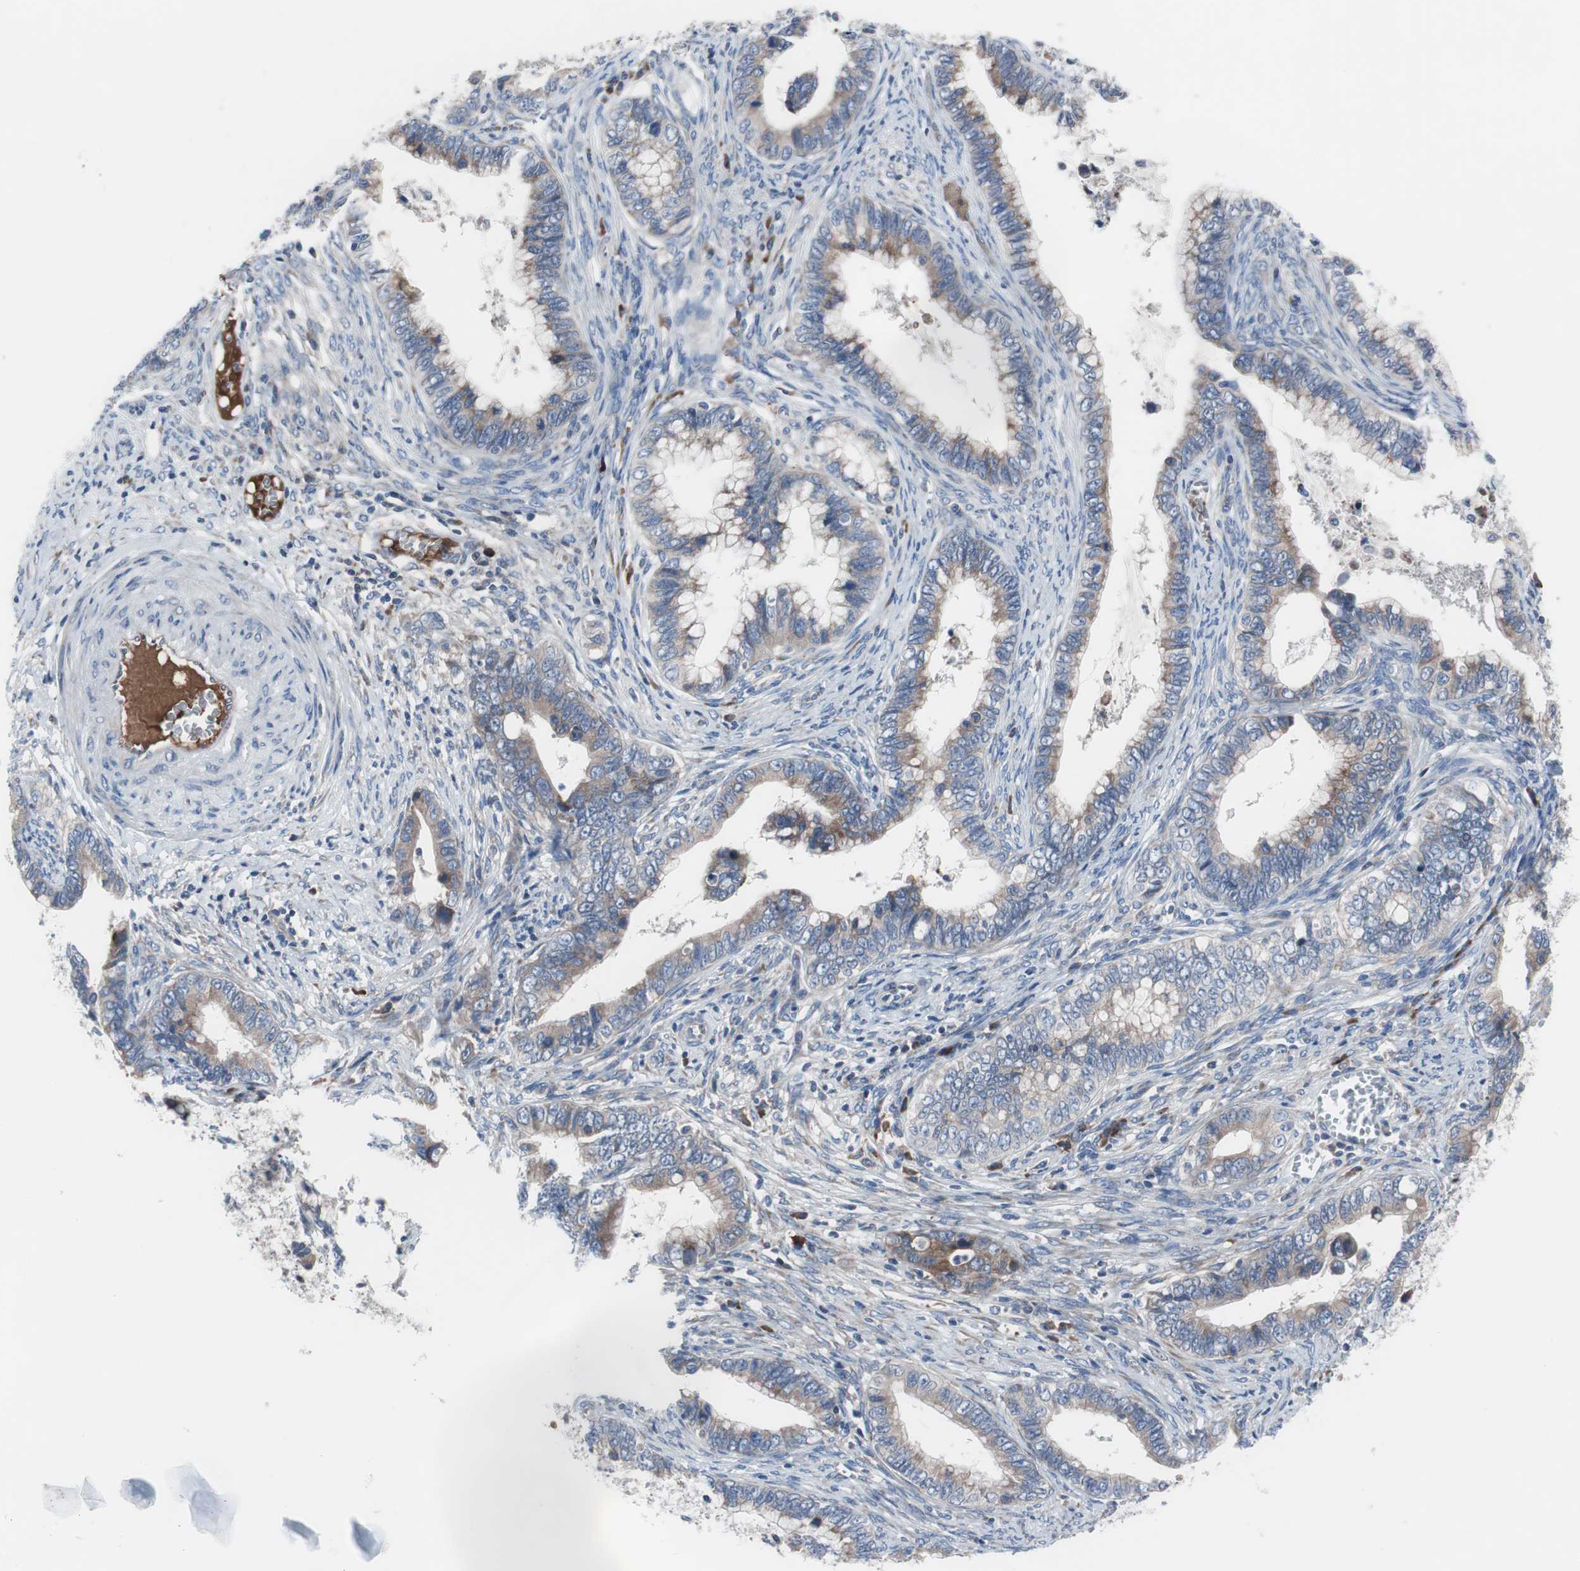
{"staining": {"intensity": "negative", "quantity": "none", "location": "none"}, "tissue": "cervical cancer", "cell_type": "Tumor cells", "image_type": "cancer", "snomed": [{"axis": "morphology", "description": "Adenocarcinoma, NOS"}, {"axis": "topography", "description": "Cervix"}], "caption": "A histopathology image of human cervical adenocarcinoma is negative for staining in tumor cells.", "gene": "KANSL1", "patient": {"sex": "female", "age": 44}}